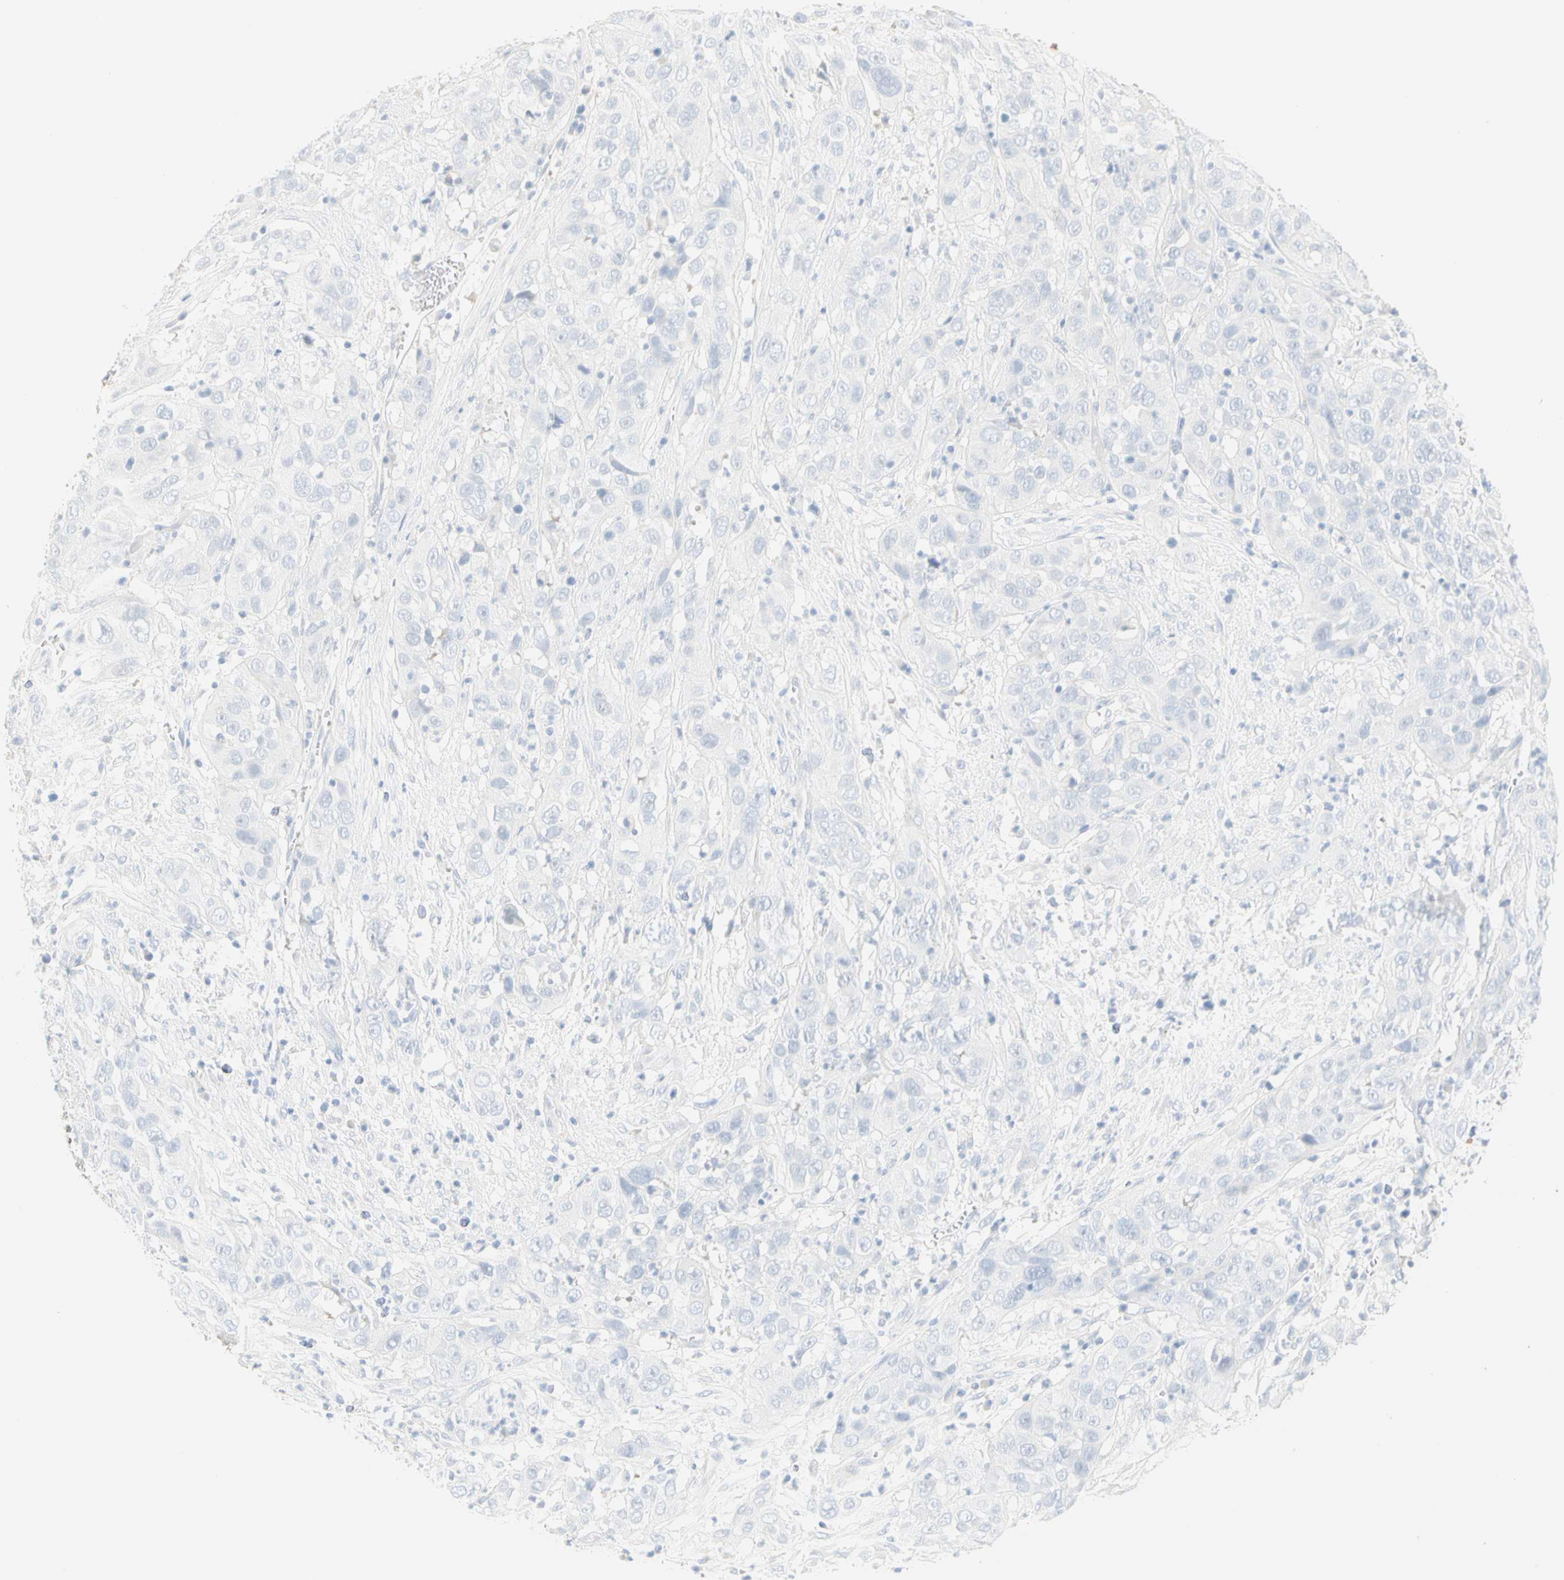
{"staining": {"intensity": "negative", "quantity": "none", "location": "none"}, "tissue": "cervical cancer", "cell_type": "Tumor cells", "image_type": "cancer", "snomed": [{"axis": "morphology", "description": "Squamous cell carcinoma, NOS"}, {"axis": "topography", "description": "Cervix"}], "caption": "Cervical cancer was stained to show a protein in brown. There is no significant staining in tumor cells. Nuclei are stained in blue.", "gene": "SELENBP1", "patient": {"sex": "female", "age": 32}}